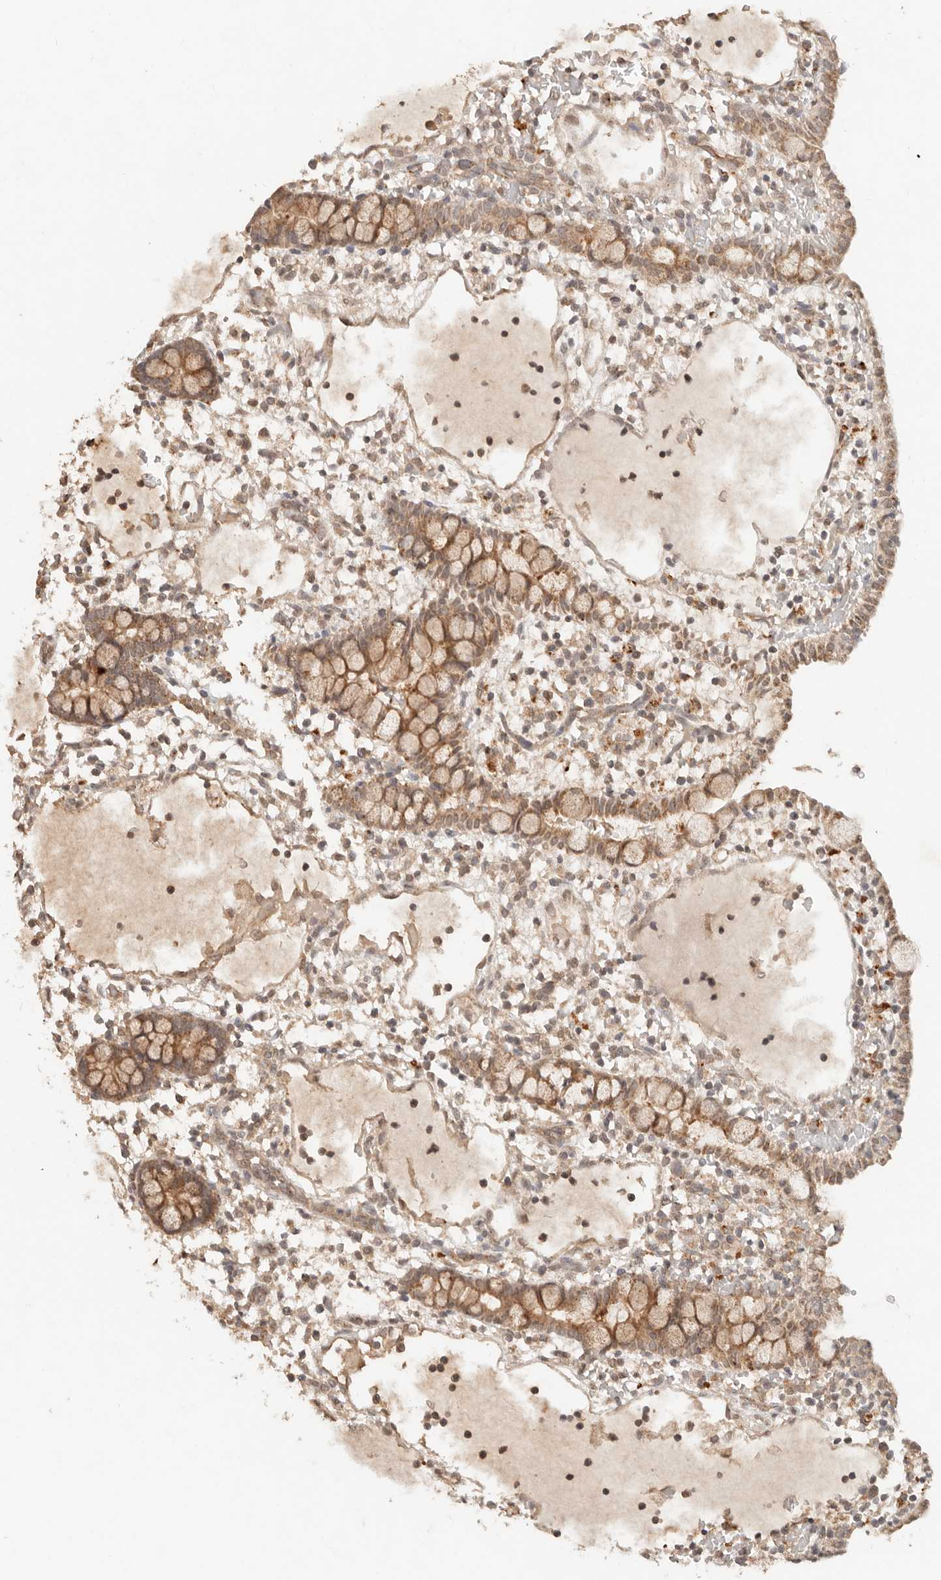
{"staining": {"intensity": "strong", "quantity": ">75%", "location": "cytoplasmic/membranous"}, "tissue": "small intestine", "cell_type": "Glandular cells", "image_type": "normal", "snomed": [{"axis": "morphology", "description": "Normal tissue, NOS"}, {"axis": "morphology", "description": "Developmental malformation"}, {"axis": "topography", "description": "Small intestine"}], "caption": "Benign small intestine was stained to show a protein in brown. There is high levels of strong cytoplasmic/membranous expression in approximately >75% of glandular cells. Immunohistochemistry stains the protein of interest in brown and the nuclei are stained blue.", "gene": "LMO4", "patient": {"sex": "male"}}